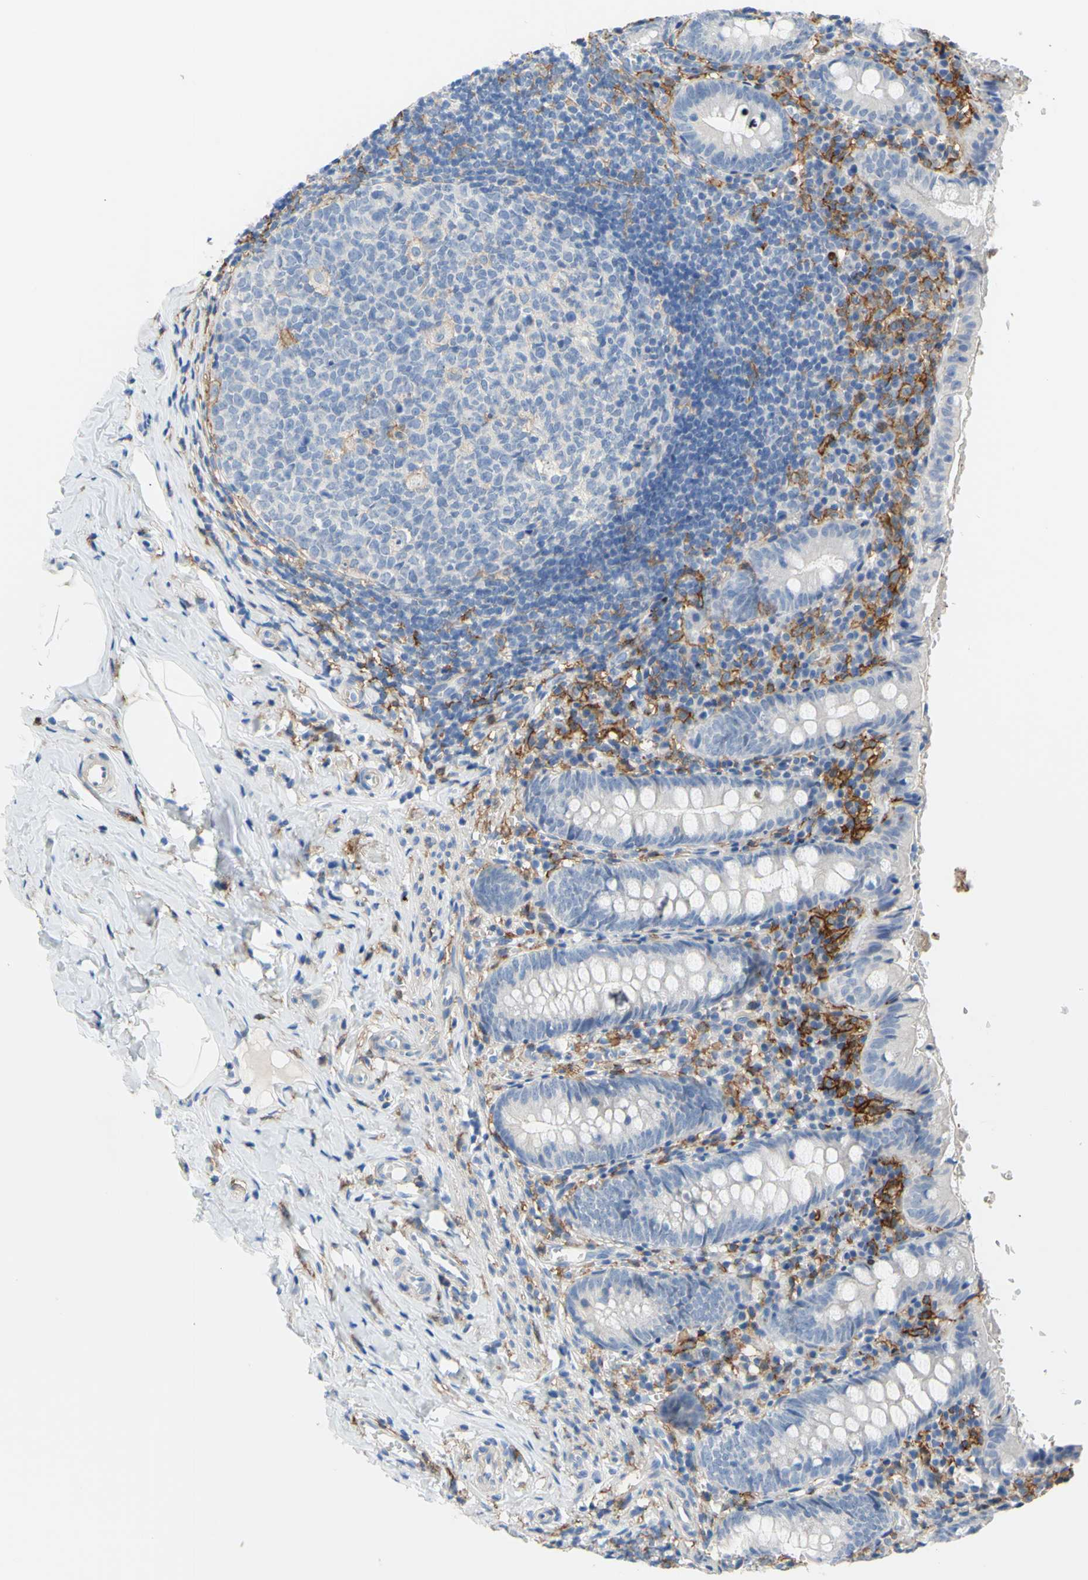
{"staining": {"intensity": "negative", "quantity": "none", "location": "none"}, "tissue": "appendix", "cell_type": "Glandular cells", "image_type": "normal", "snomed": [{"axis": "morphology", "description": "Normal tissue, NOS"}, {"axis": "topography", "description": "Appendix"}], "caption": "Glandular cells are negative for protein expression in normal human appendix. (DAB (3,3'-diaminobenzidine) immunohistochemistry (IHC) visualized using brightfield microscopy, high magnification).", "gene": "FCGR2A", "patient": {"sex": "female", "age": 10}}